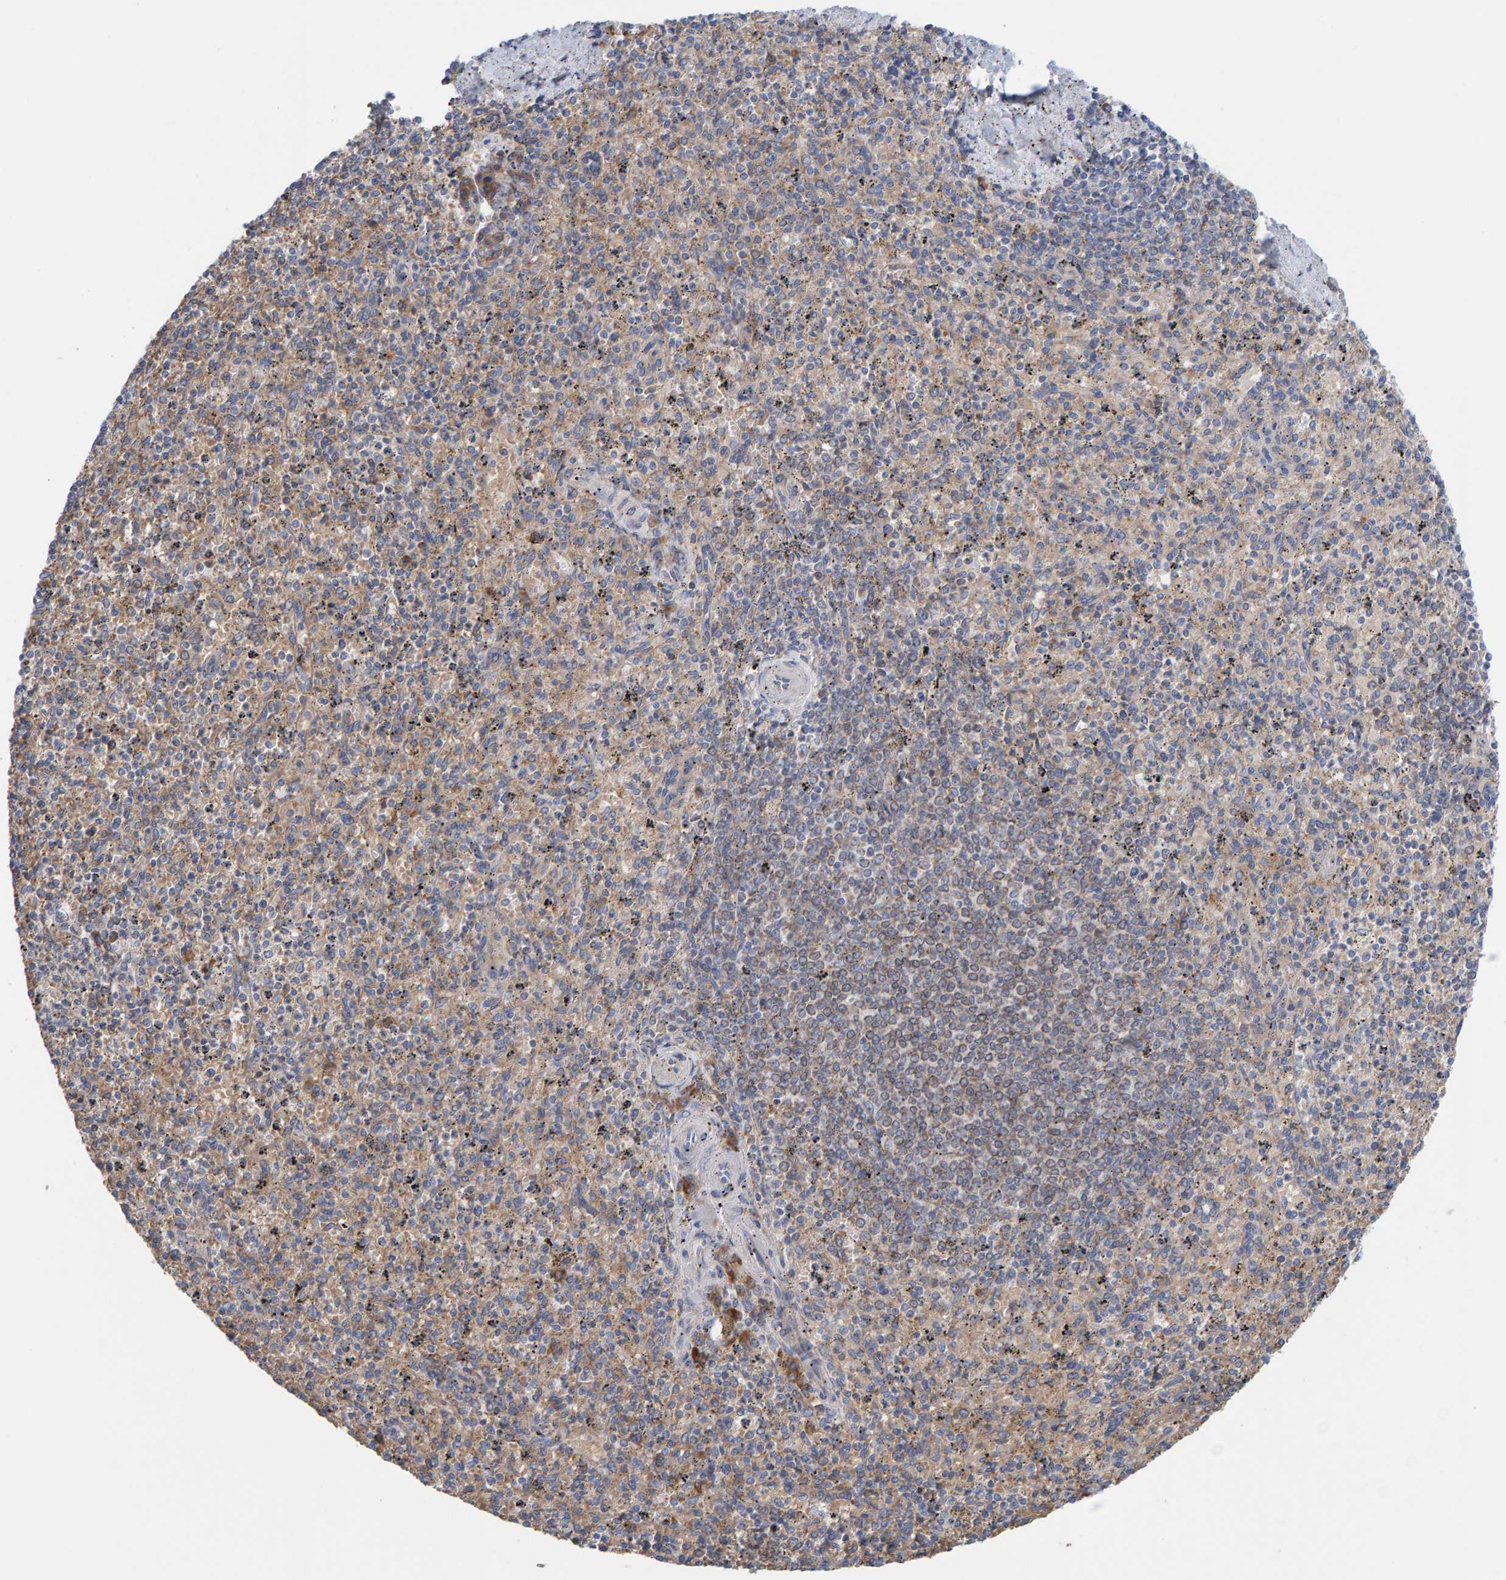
{"staining": {"intensity": "weak", "quantity": "25%-75%", "location": "cytoplasmic/membranous"}, "tissue": "spleen", "cell_type": "Cells in red pulp", "image_type": "normal", "snomed": [{"axis": "morphology", "description": "Normal tissue, NOS"}, {"axis": "topography", "description": "Spleen"}], "caption": "Immunohistochemical staining of unremarkable spleen displays low levels of weak cytoplasmic/membranous expression in approximately 25%-75% of cells in red pulp.", "gene": "CDK5RAP3", "patient": {"sex": "male", "age": 72}}